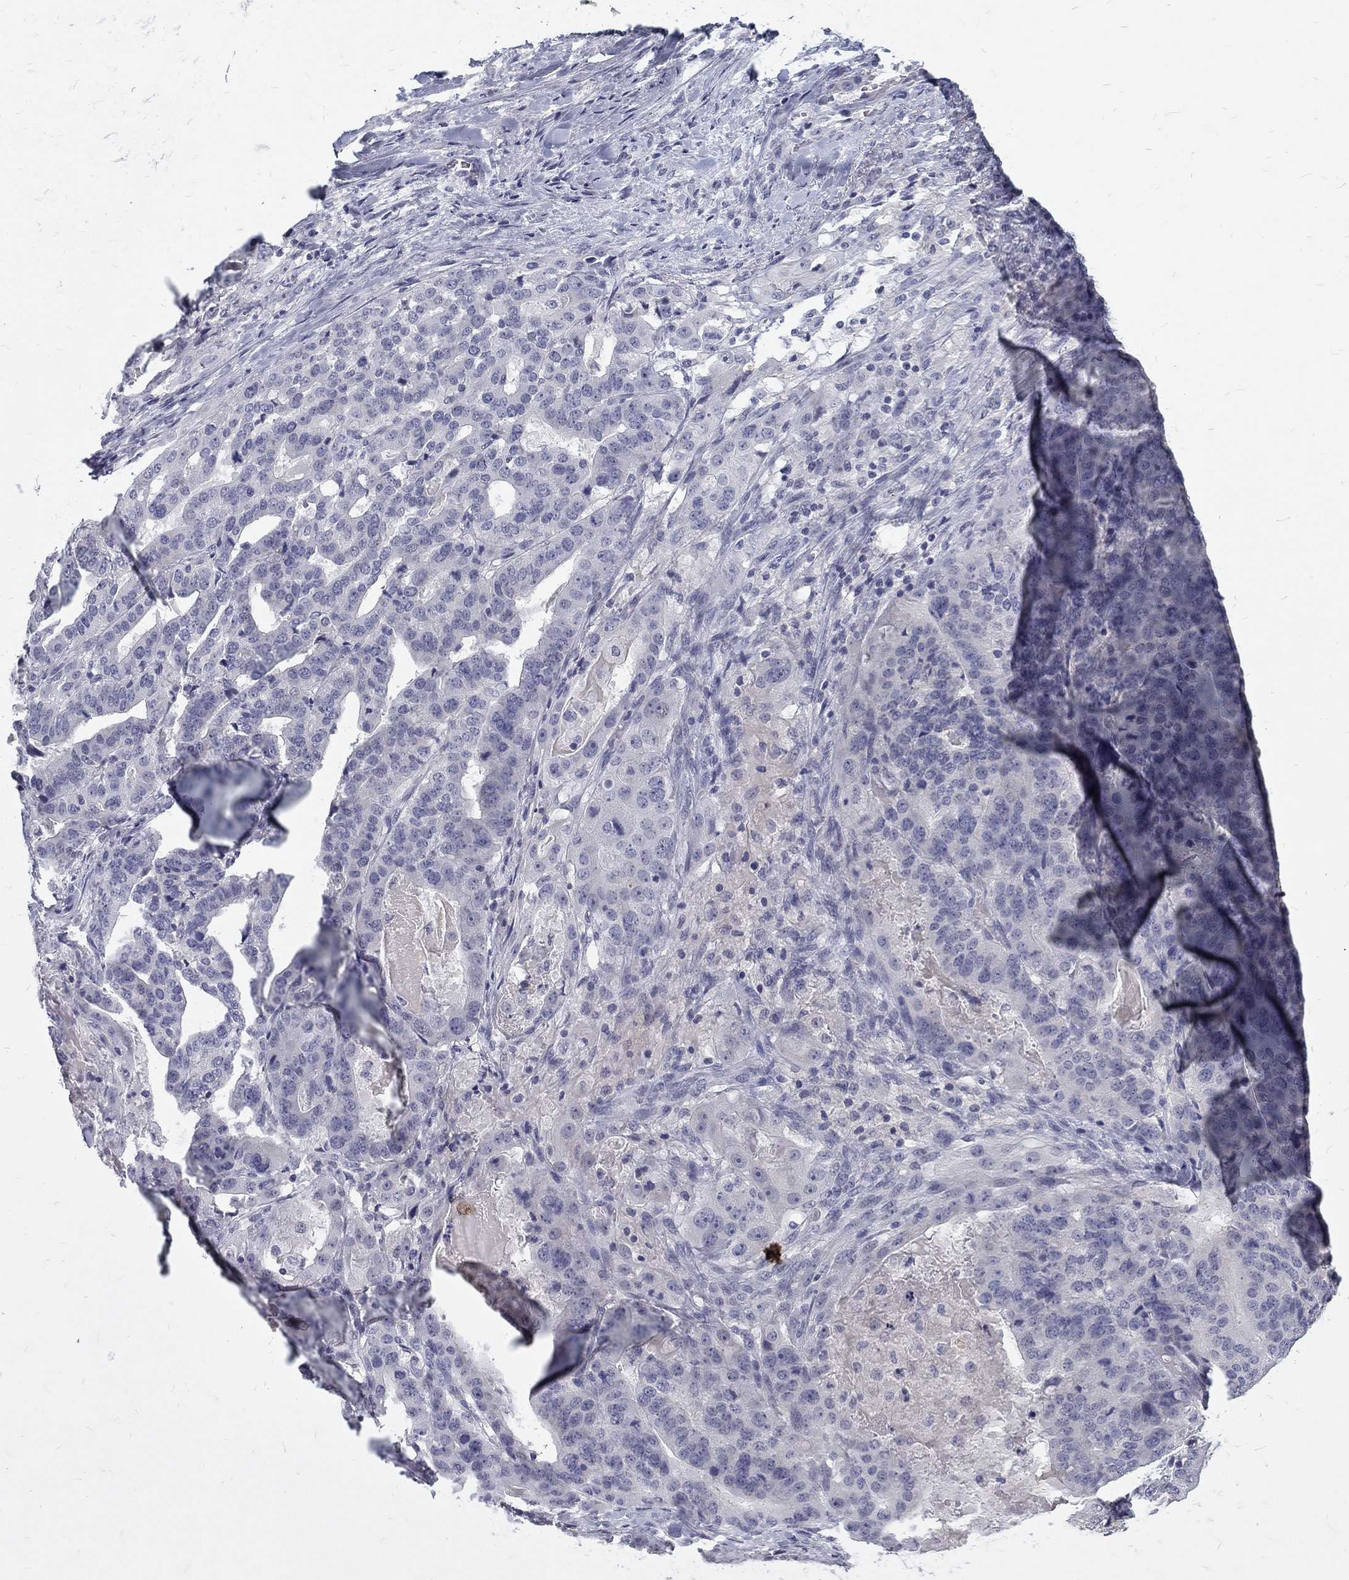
{"staining": {"intensity": "negative", "quantity": "none", "location": "none"}, "tissue": "stomach cancer", "cell_type": "Tumor cells", "image_type": "cancer", "snomed": [{"axis": "morphology", "description": "Adenocarcinoma, NOS"}, {"axis": "topography", "description": "Stomach"}], "caption": "The image exhibits no significant expression in tumor cells of stomach cancer.", "gene": "NOS1", "patient": {"sex": "male", "age": 48}}